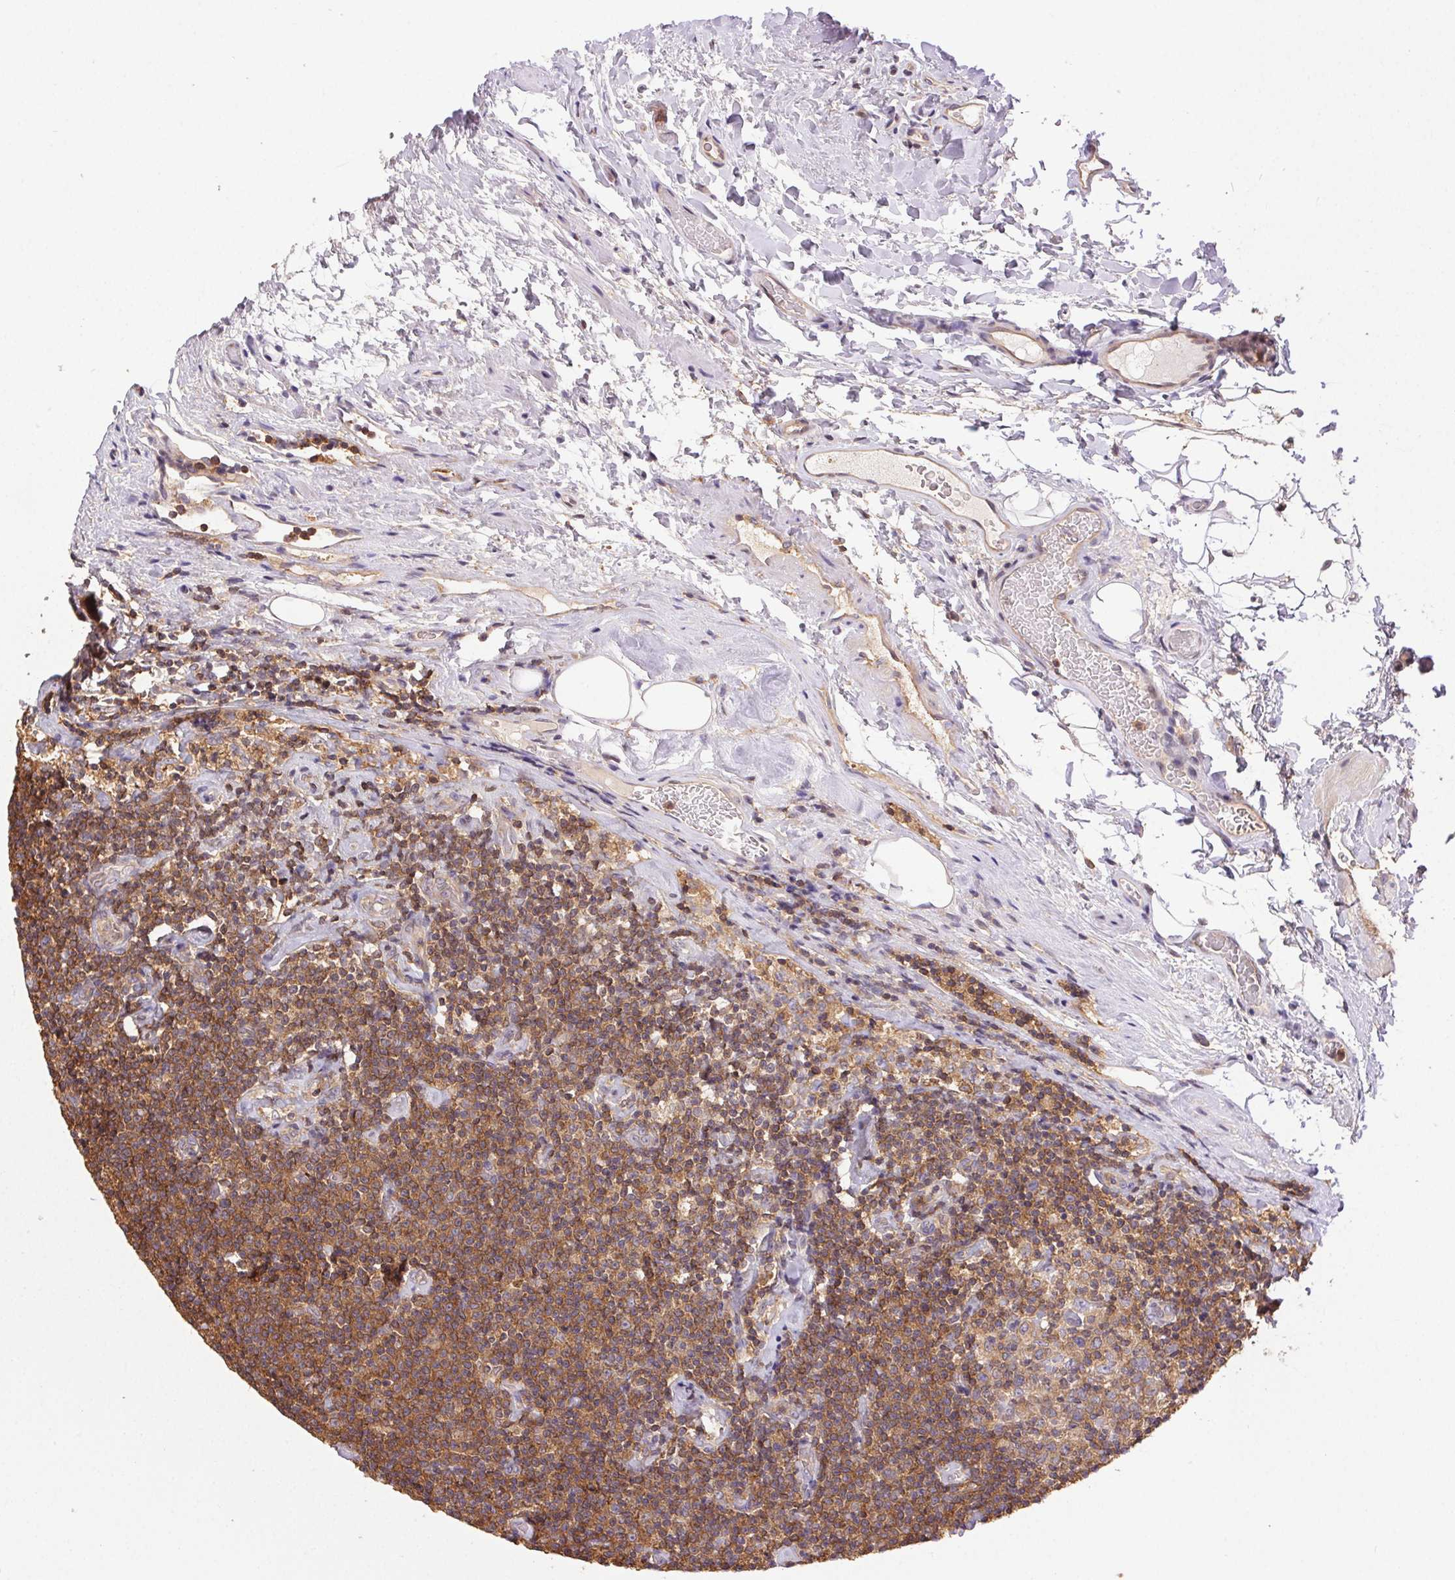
{"staining": {"intensity": "moderate", "quantity": ">75%", "location": "cytoplasmic/membranous"}, "tissue": "lymphoma", "cell_type": "Tumor cells", "image_type": "cancer", "snomed": [{"axis": "morphology", "description": "Malignant lymphoma, non-Hodgkin's type, Low grade"}, {"axis": "topography", "description": "Lymph node"}], "caption": "Protein staining by IHC demonstrates moderate cytoplasmic/membranous positivity in about >75% of tumor cells in low-grade malignant lymphoma, non-Hodgkin's type.", "gene": "GDI2", "patient": {"sex": "male", "age": 81}}